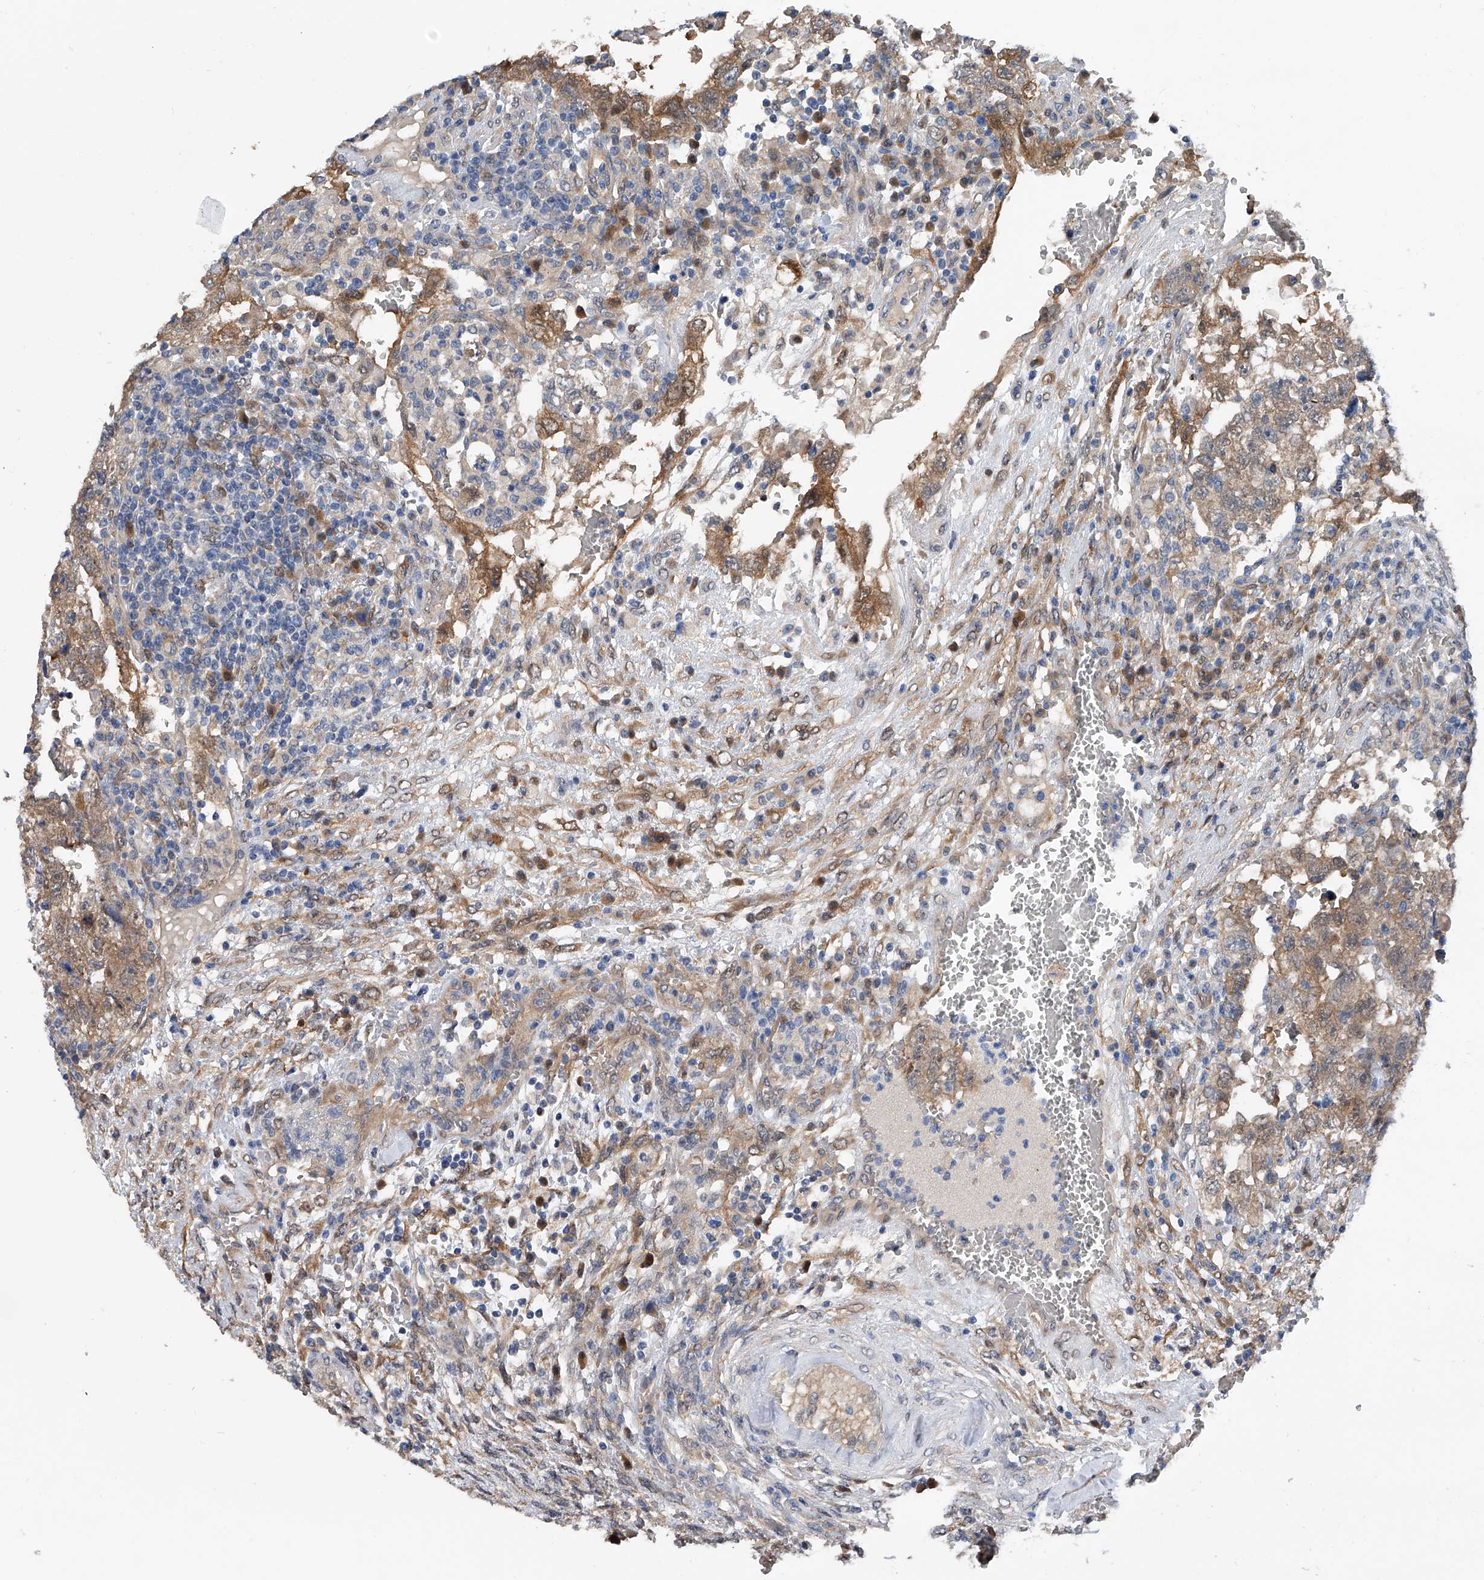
{"staining": {"intensity": "moderate", "quantity": ">75%", "location": "cytoplasmic/membranous"}, "tissue": "testis cancer", "cell_type": "Tumor cells", "image_type": "cancer", "snomed": [{"axis": "morphology", "description": "Carcinoma, Embryonal, NOS"}, {"axis": "topography", "description": "Testis"}], "caption": "This image displays IHC staining of embryonal carcinoma (testis), with medium moderate cytoplasmic/membranous expression in approximately >75% of tumor cells.", "gene": "PGM3", "patient": {"sex": "male", "age": 36}}